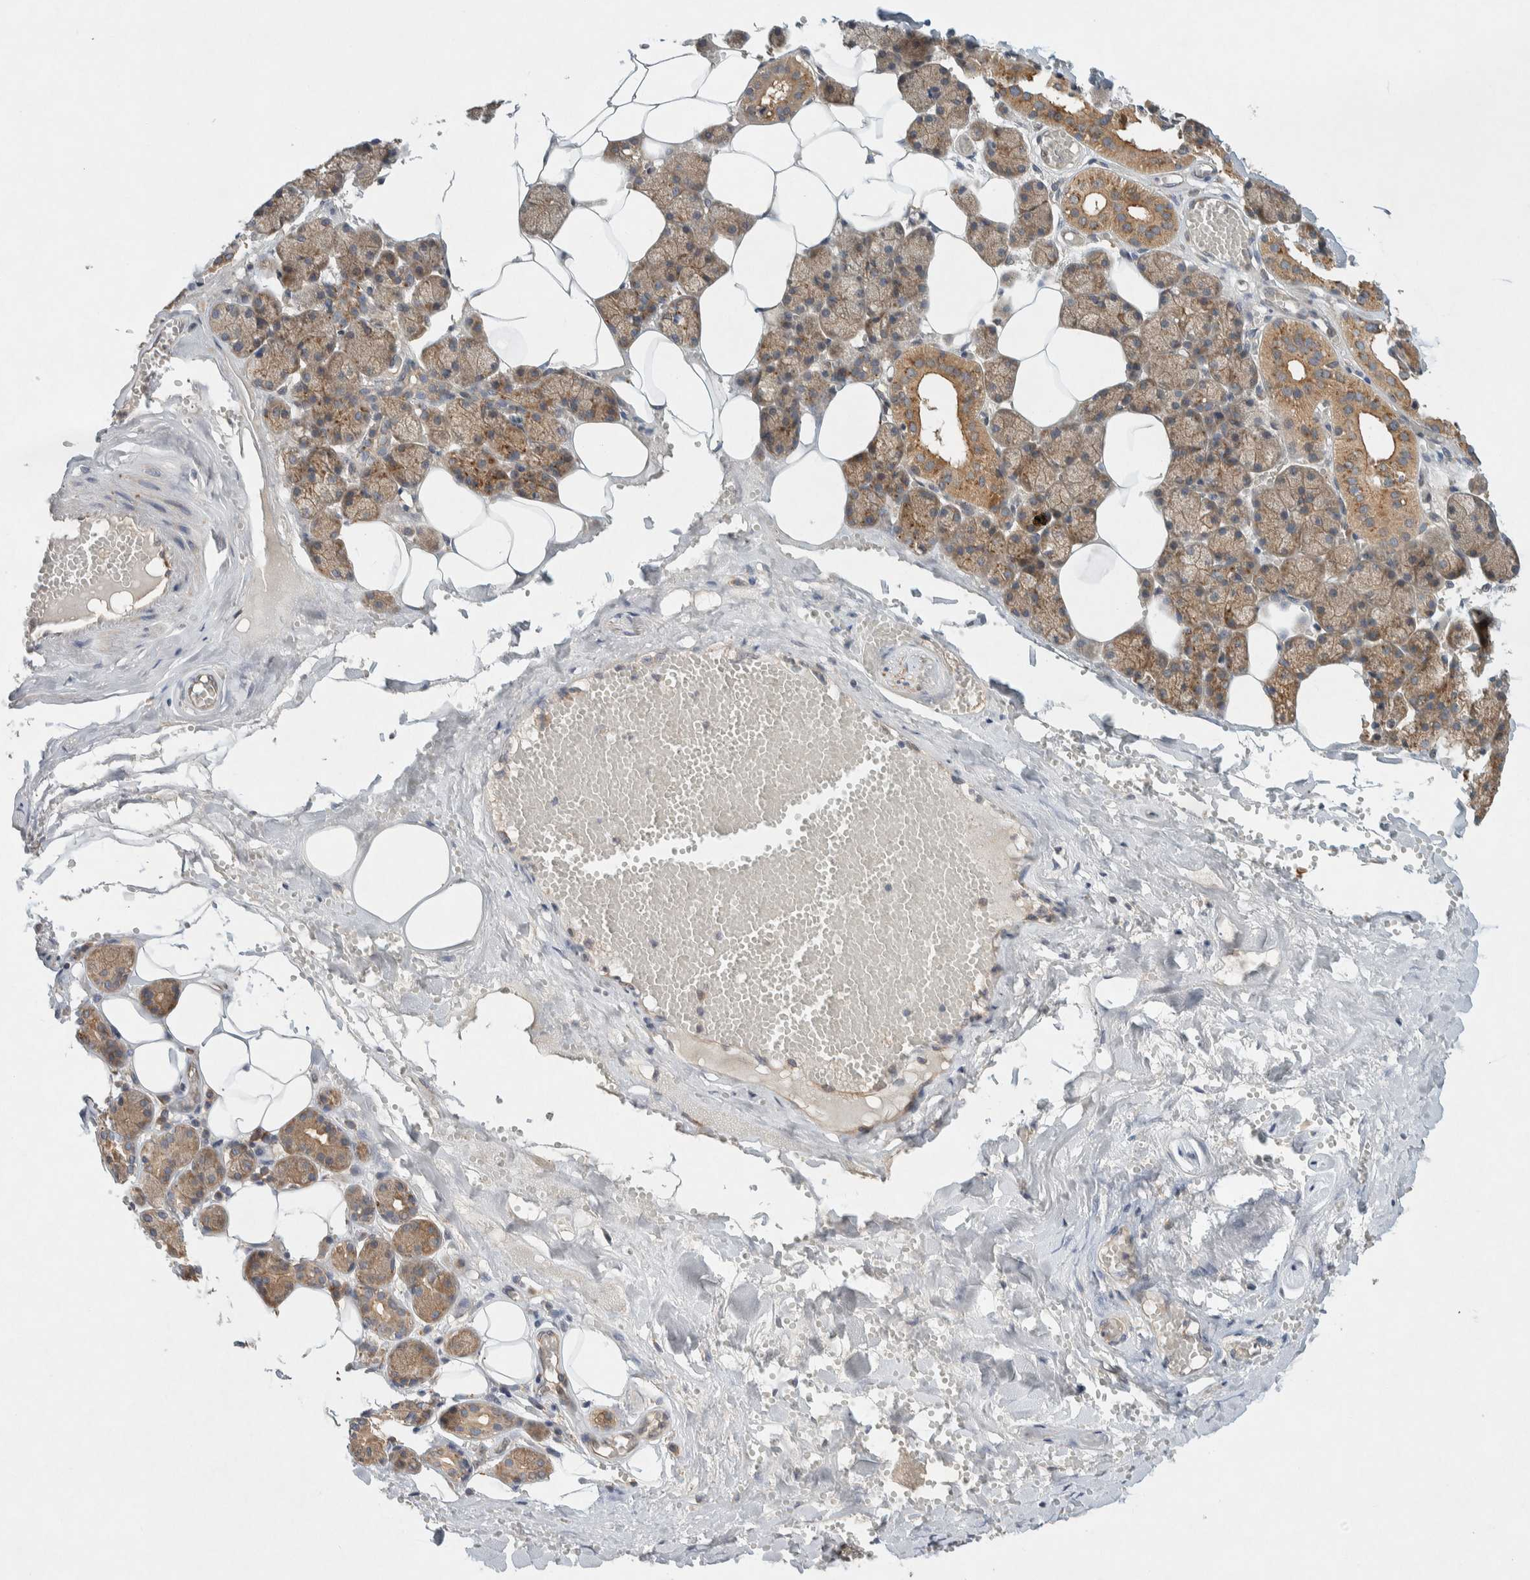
{"staining": {"intensity": "moderate", "quantity": ">75%", "location": "cytoplasmic/membranous"}, "tissue": "salivary gland", "cell_type": "Glandular cells", "image_type": "normal", "snomed": [{"axis": "morphology", "description": "Normal tissue, NOS"}, {"axis": "topography", "description": "Salivary gland"}], "caption": "DAB (3,3'-diaminobenzidine) immunohistochemical staining of normal human salivary gland exhibits moderate cytoplasmic/membranous protein positivity in approximately >75% of glandular cells.", "gene": "PXK", "patient": {"sex": "male", "age": 62}}